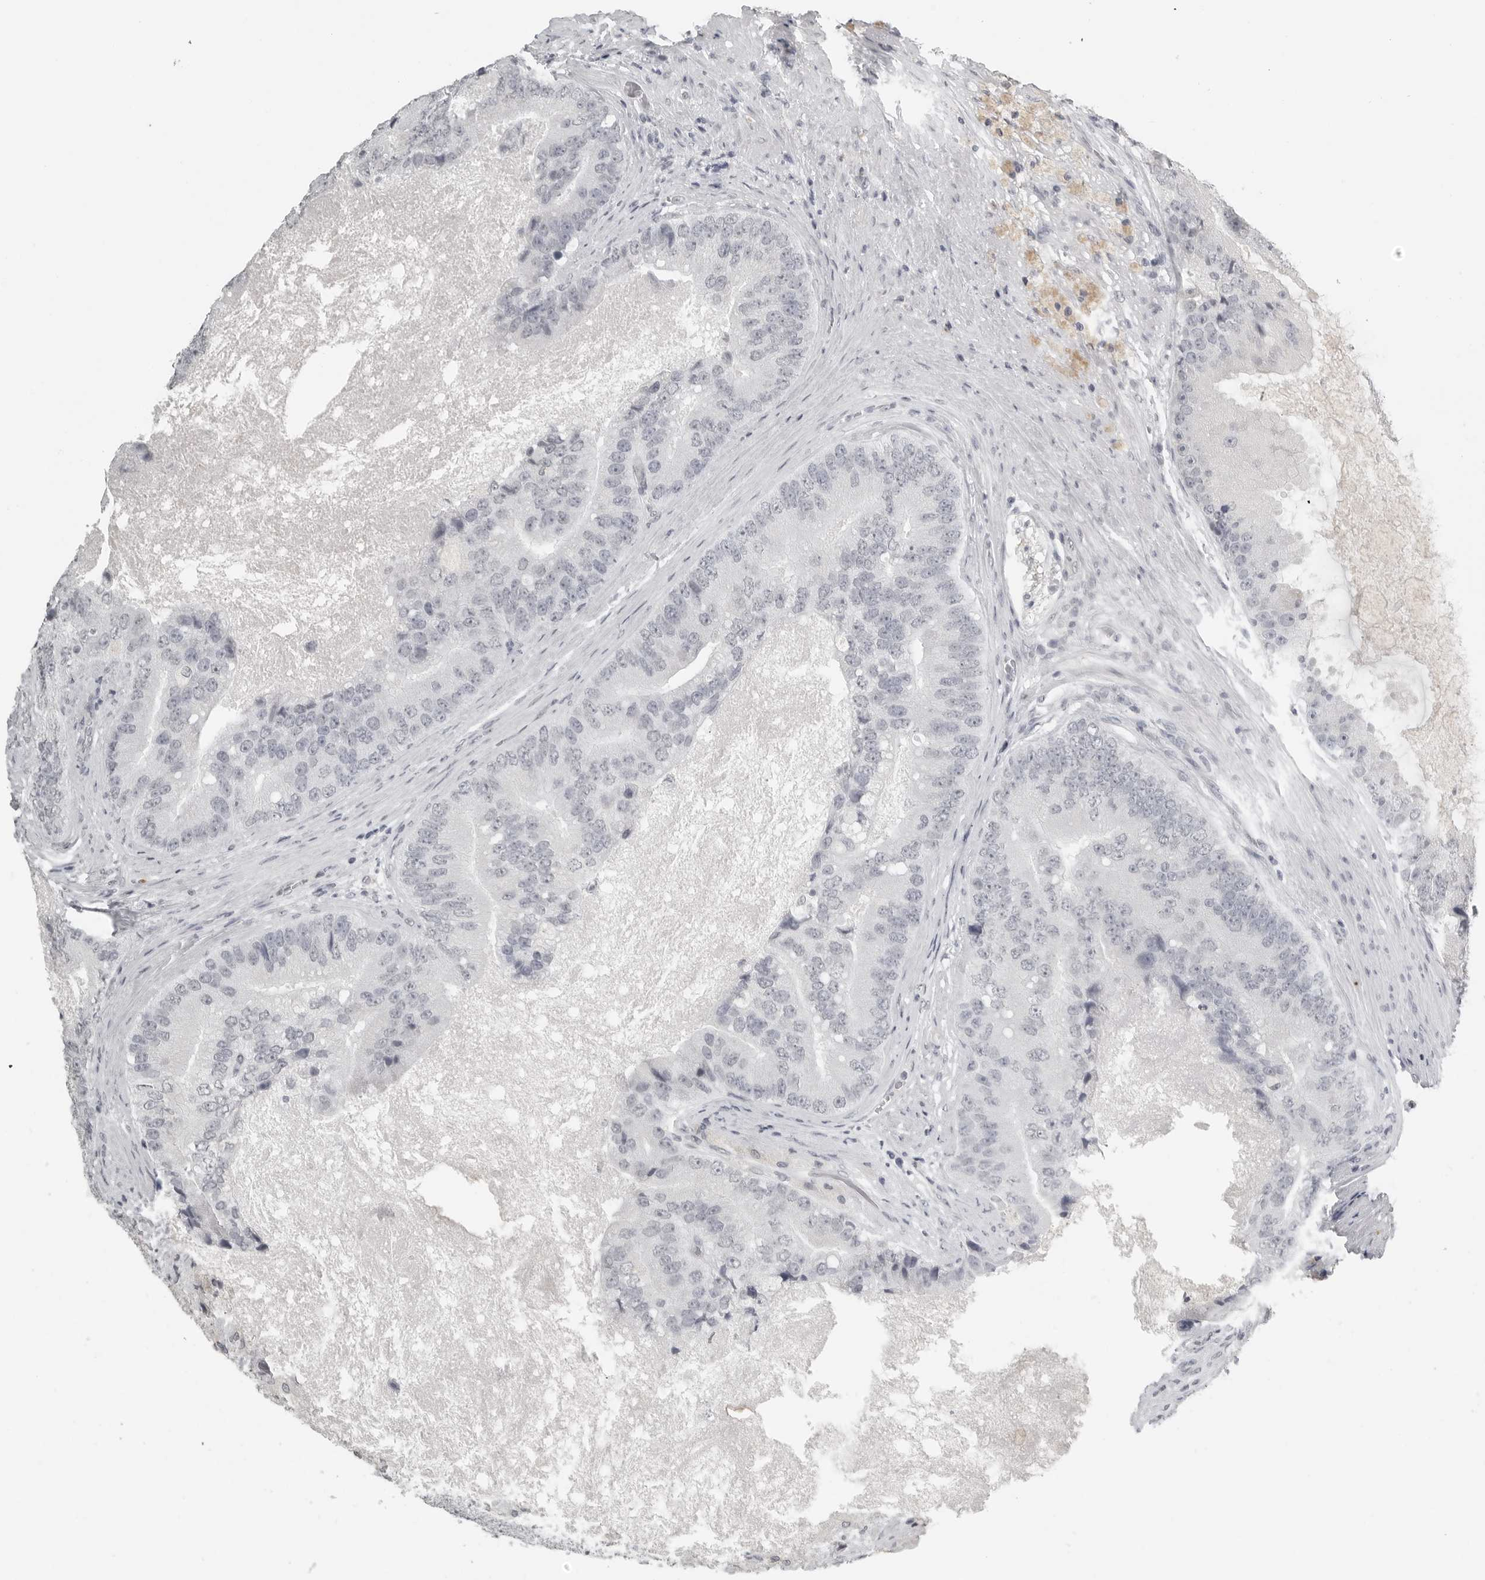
{"staining": {"intensity": "negative", "quantity": "none", "location": "none"}, "tissue": "prostate cancer", "cell_type": "Tumor cells", "image_type": "cancer", "snomed": [{"axis": "morphology", "description": "Adenocarcinoma, High grade"}, {"axis": "topography", "description": "Prostate"}], "caption": "The micrograph shows no staining of tumor cells in prostate cancer (adenocarcinoma (high-grade)). The staining was performed using DAB to visualize the protein expression in brown, while the nuclei were stained in blue with hematoxylin (Magnification: 20x).", "gene": "BPIFA1", "patient": {"sex": "male", "age": 70}}